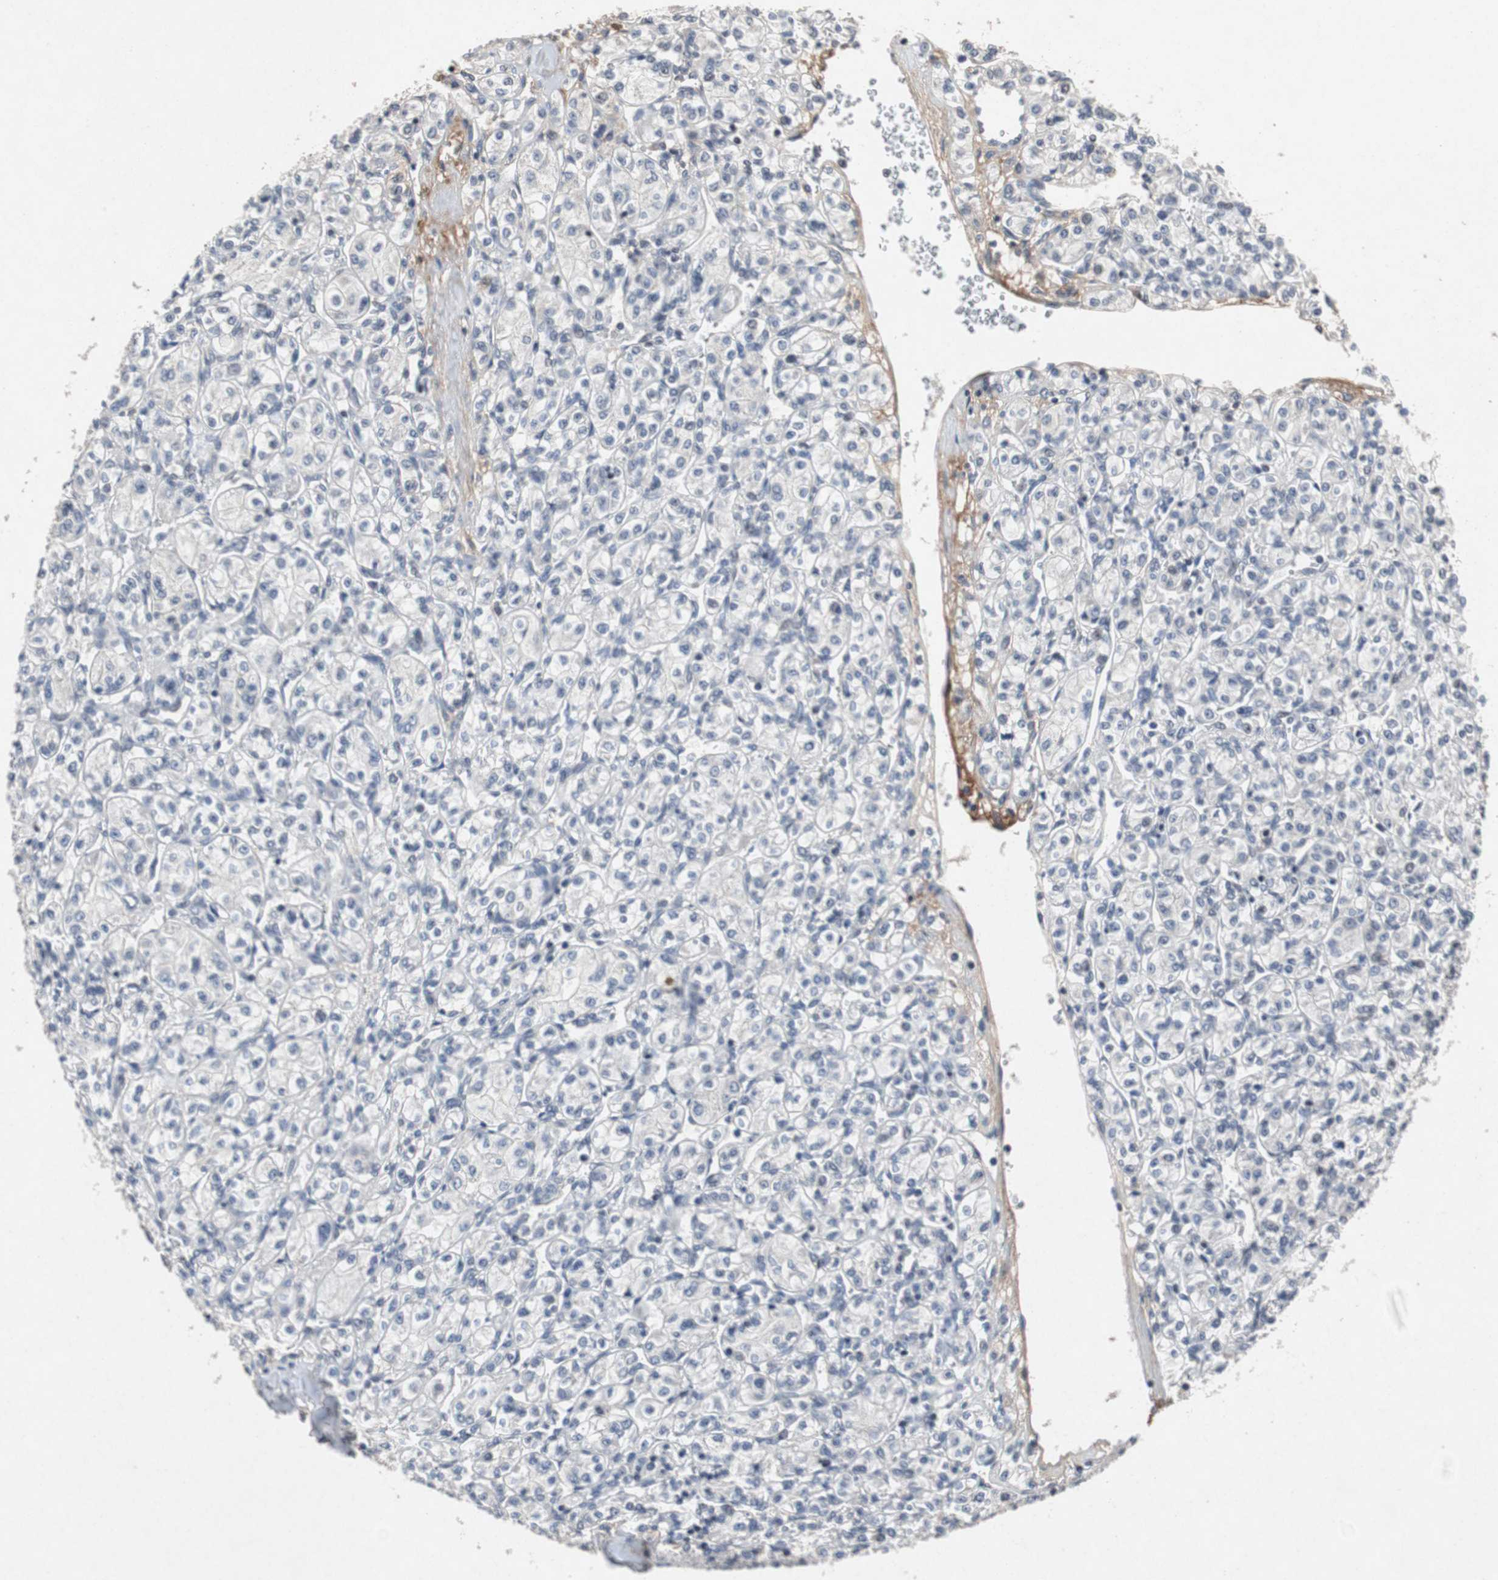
{"staining": {"intensity": "negative", "quantity": "none", "location": "none"}, "tissue": "renal cancer", "cell_type": "Tumor cells", "image_type": "cancer", "snomed": [{"axis": "morphology", "description": "Adenocarcinoma, NOS"}, {"axis": "topography", "description": "Kidney"}], "caption": "Human renal cancer (adenocarcinoma) stained for a protein using immunohistochemistry exhibits no positivity in tumor cells.", "gene": "TP63", "patient": {"sex": "male", "age": 77}}